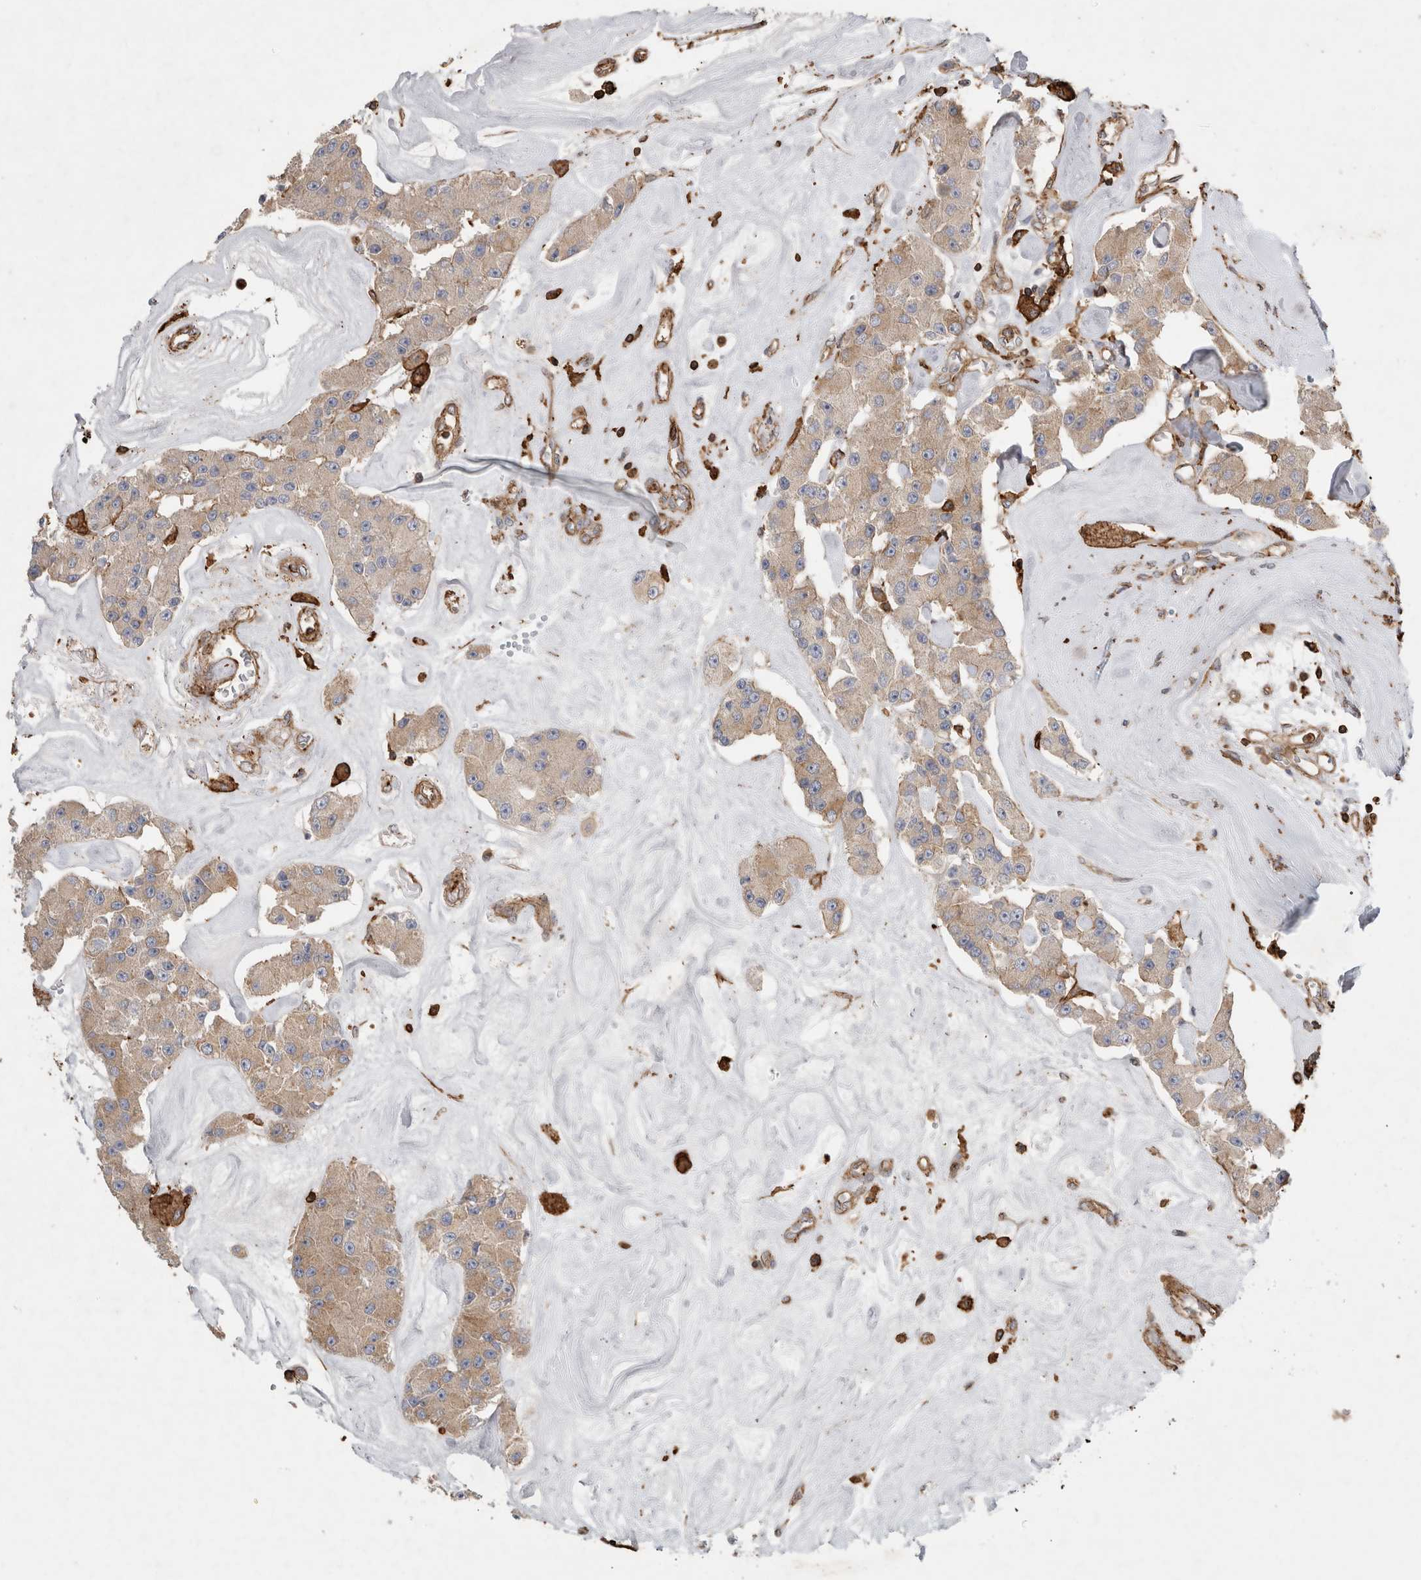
{"staining": {"intensity": "weak", "quantity": "<25%", "location": "cytoplasmic/membranous"}, "tissue": "carcinoid", "cell_type": "Tumor cells", "image_type": "cancer", "snomed": [{"axis": "morphology", "description": "Carcinoid, malignant, NOS"}, {"axis": "topography", "description": "Pancreas"}], "caption": "This is an immunohistochemistry photomicrograph of carcinoid (malignant). There is no staining in tumor cells.", "gene": "GPER1", "patient": {"sex": "male", "age": 41}}